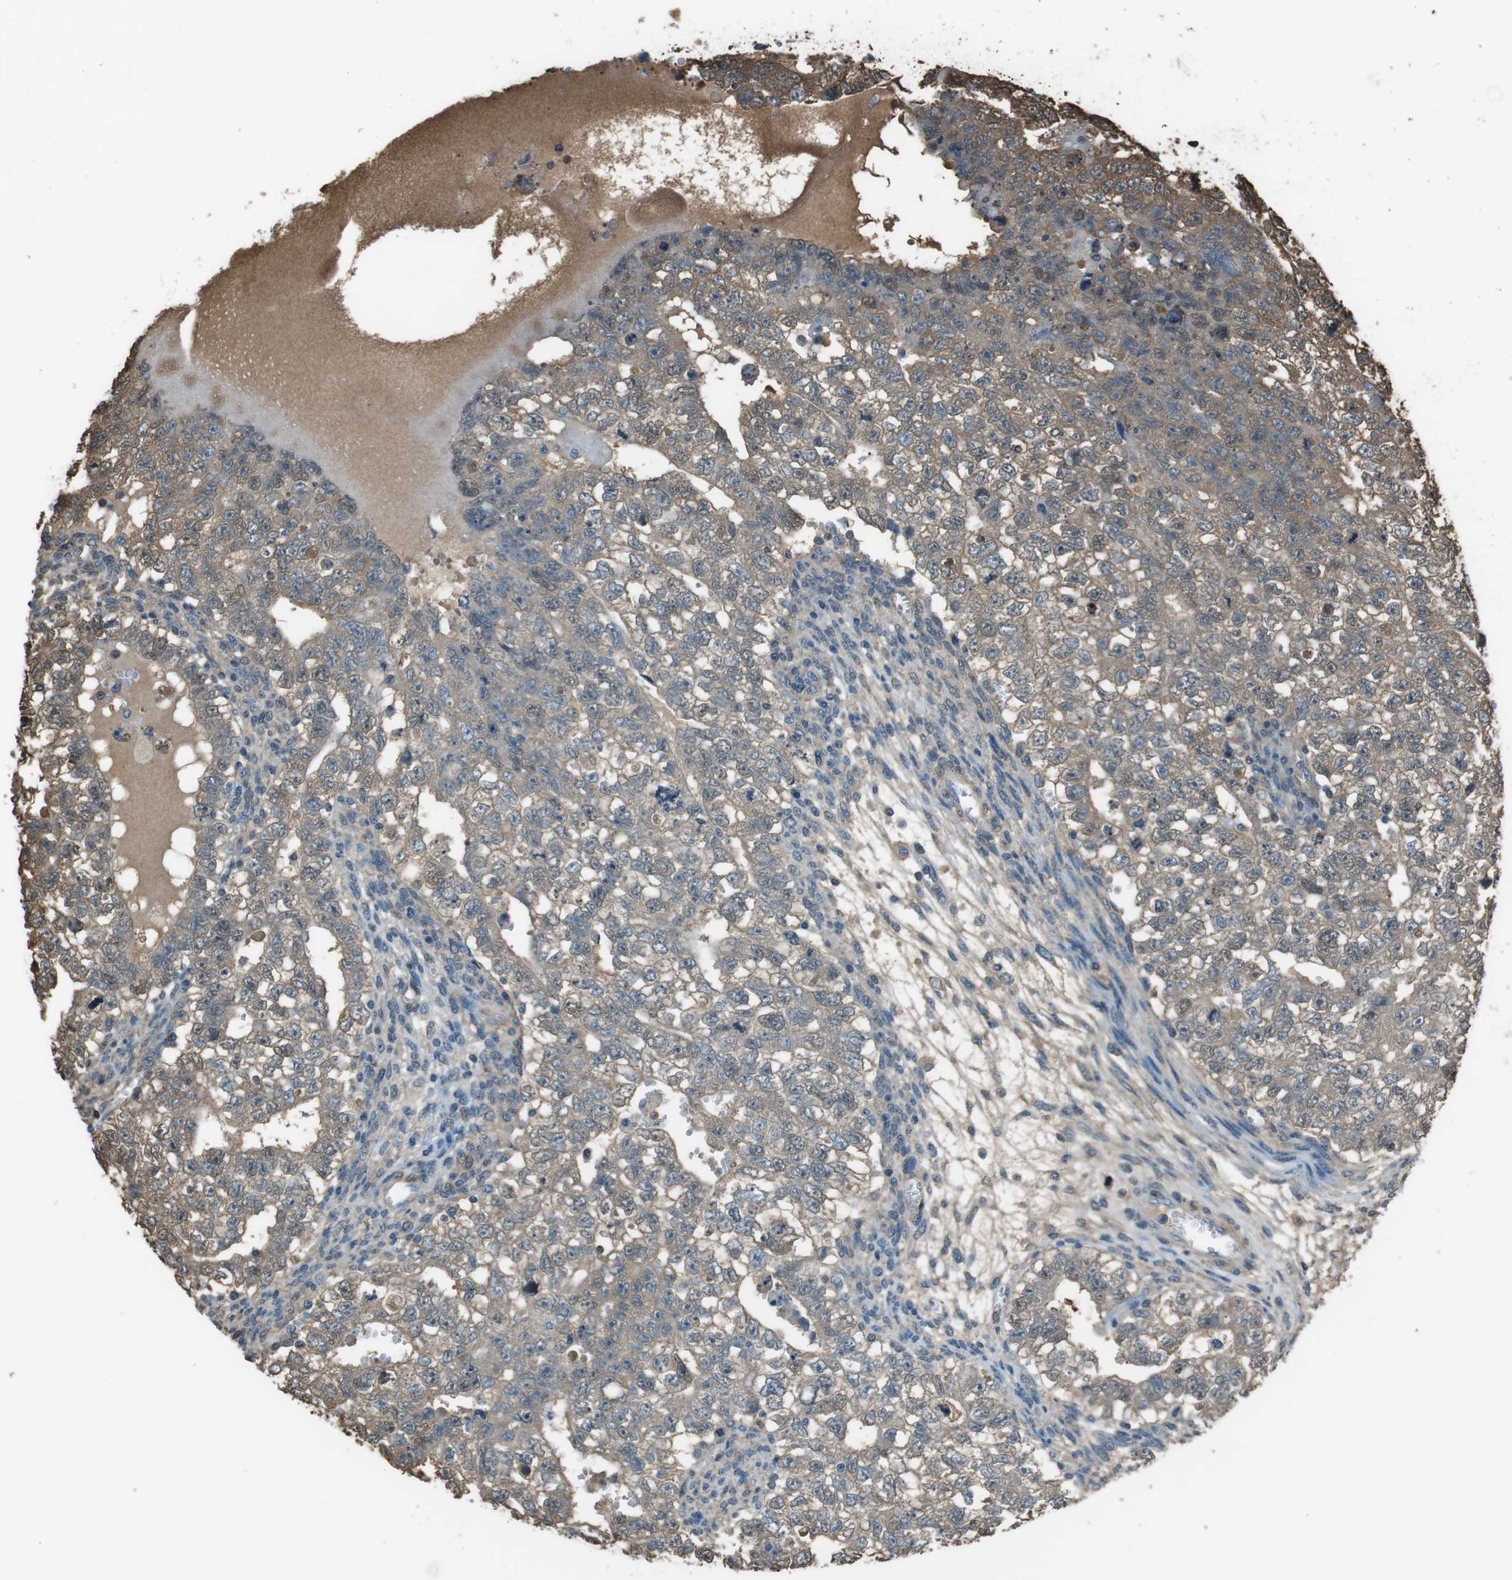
{"staining": {"intensity": "moderate", "quantity": "<25%", "location": "cytoplasmic/membranous"}, "tissue": "testis cancer", "cell_type": "Tumor cells", "image_type": "cancer", "snomed": [{"axis": "morphology", "description": "Seminoma, NOS"}, {"axis": "morphology", "description": "Carcinoma, Embryonal, NOS"}, {"axis": "topography", "description": "Testis"}], "caption": "Human testis cancer stained with a protein marker displays moderate staining in tumor cells.", "gene": "TWSG1", "patient": {"sex": "male", "age": 38}}